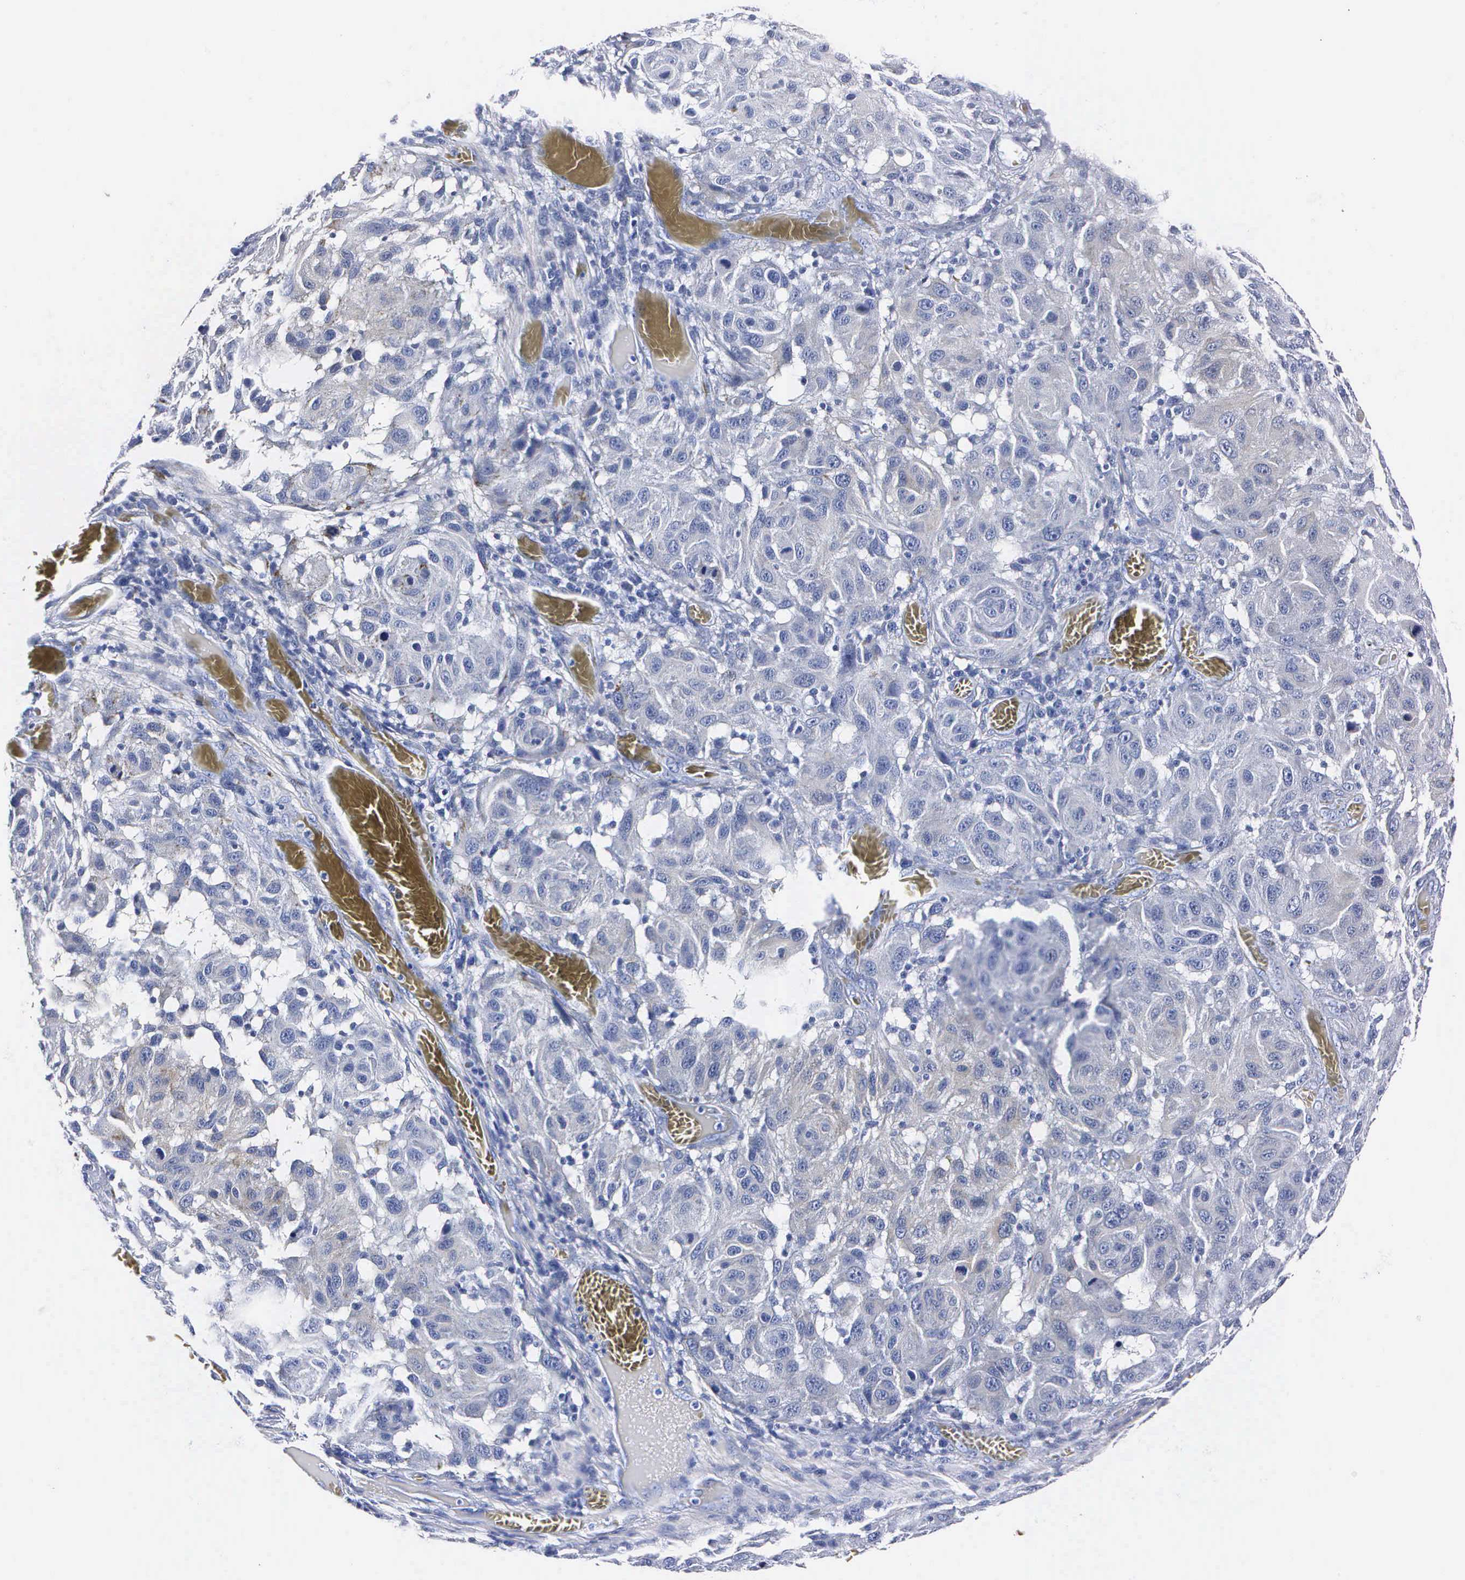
{"staining": {"intensity": "negative", "quantity": "none", "location": "none"}, "tissue": "melanoma", "cell_type": "Tumor cells", "image_type": "cancer", "snomed": [{"axis": "morphology", "description": "Malignant melanoma, NOS"}, {"axis": "topography", "description": "Skin"}], "caption": "The immunohistochemistry (IHC) photomicrograph has no significant staining in tumor cells of melanoma tissue.", "gene": "ENO2", "patient": {"sex": "female", "age": 77}}